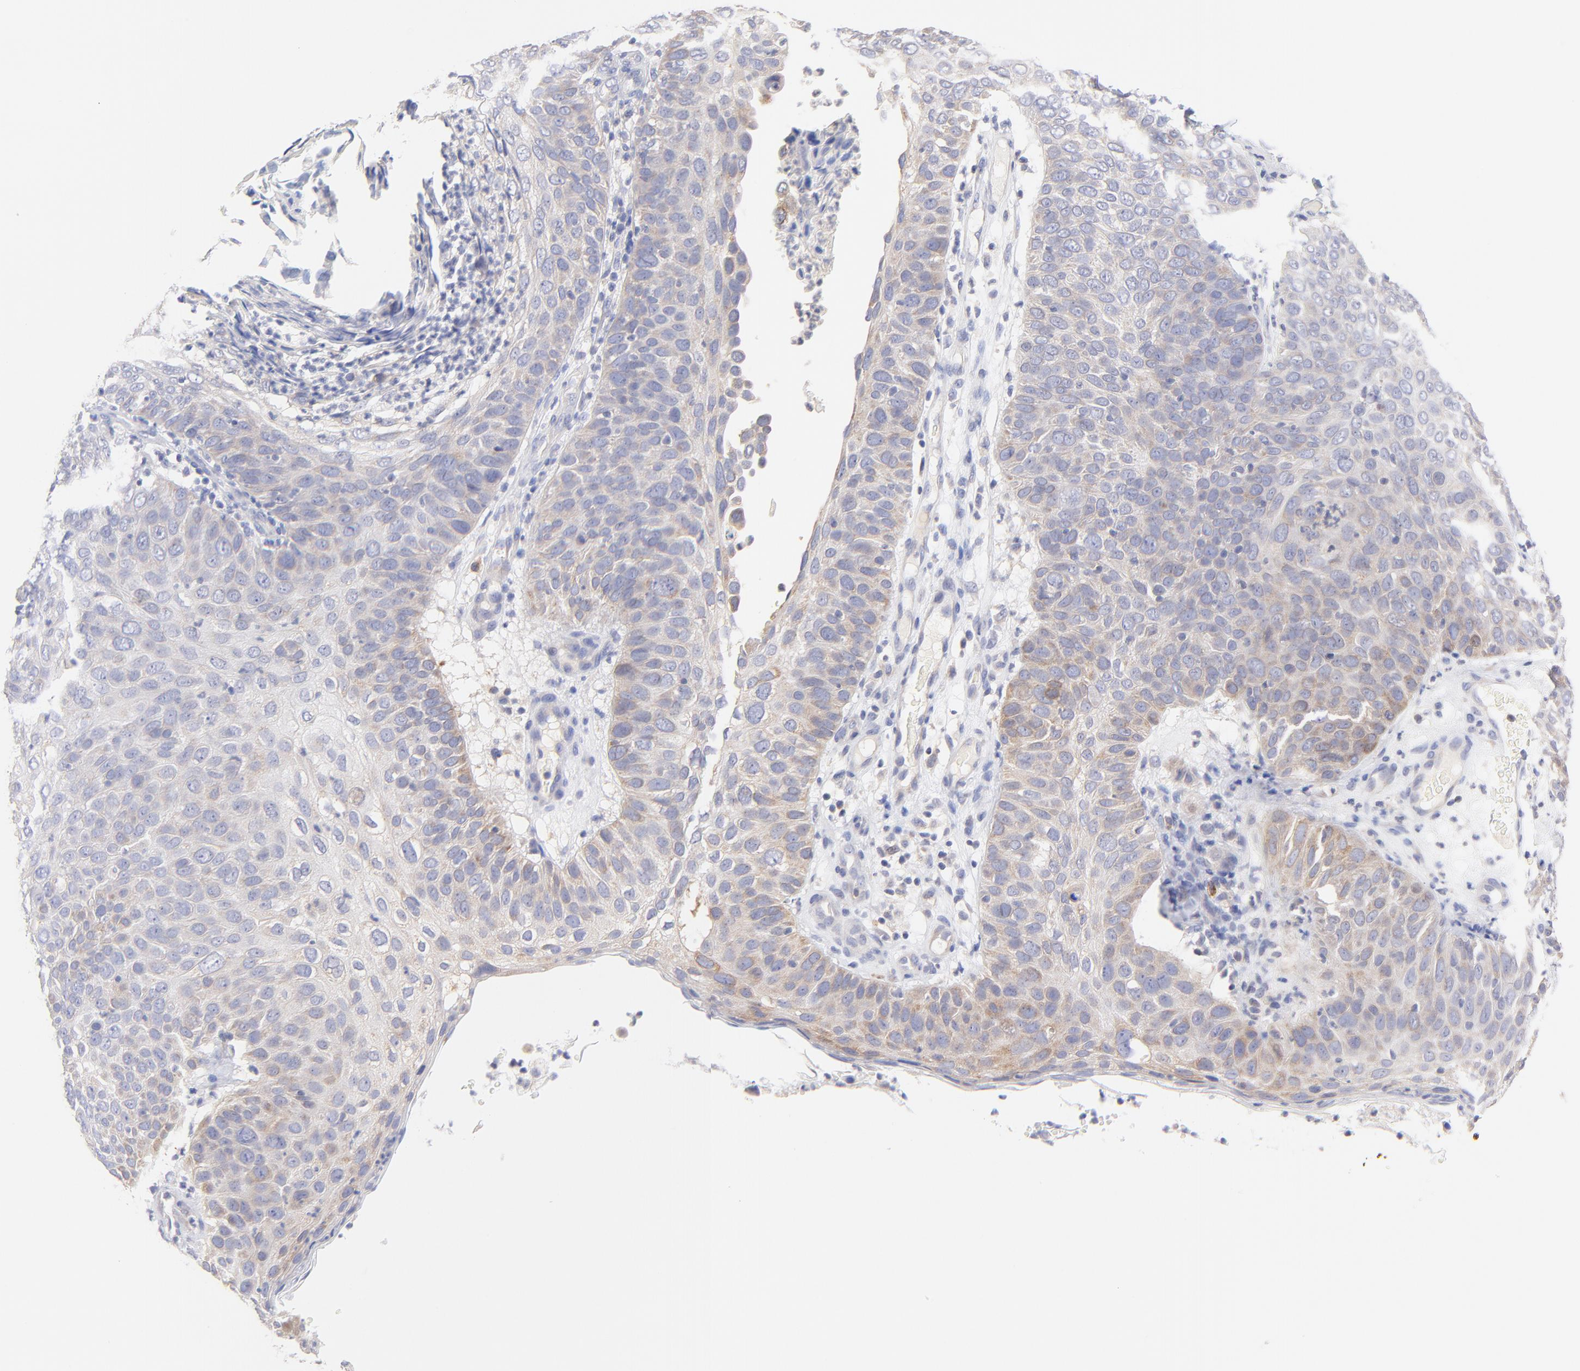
{"staining": {"intensity": "weak", "quantity": "25%-75%", "location": "cytoplasmic/membranous"}, "tissue": "skin cancer", "cell_type": "Tumor cells", "image_type": "cancer", "snomed": [{"axis": "morphology", "description": "Squamous cell carcinoma, NOS"}, {"axis": "topography", "description": "Skin"}], "caption": "A brown stain labels weak cytoplasmic/membranous positivity of a protein in human skin cancer tumor cells.", "gene": "EBP", "patient": {"sex": "male", "age": 87}}